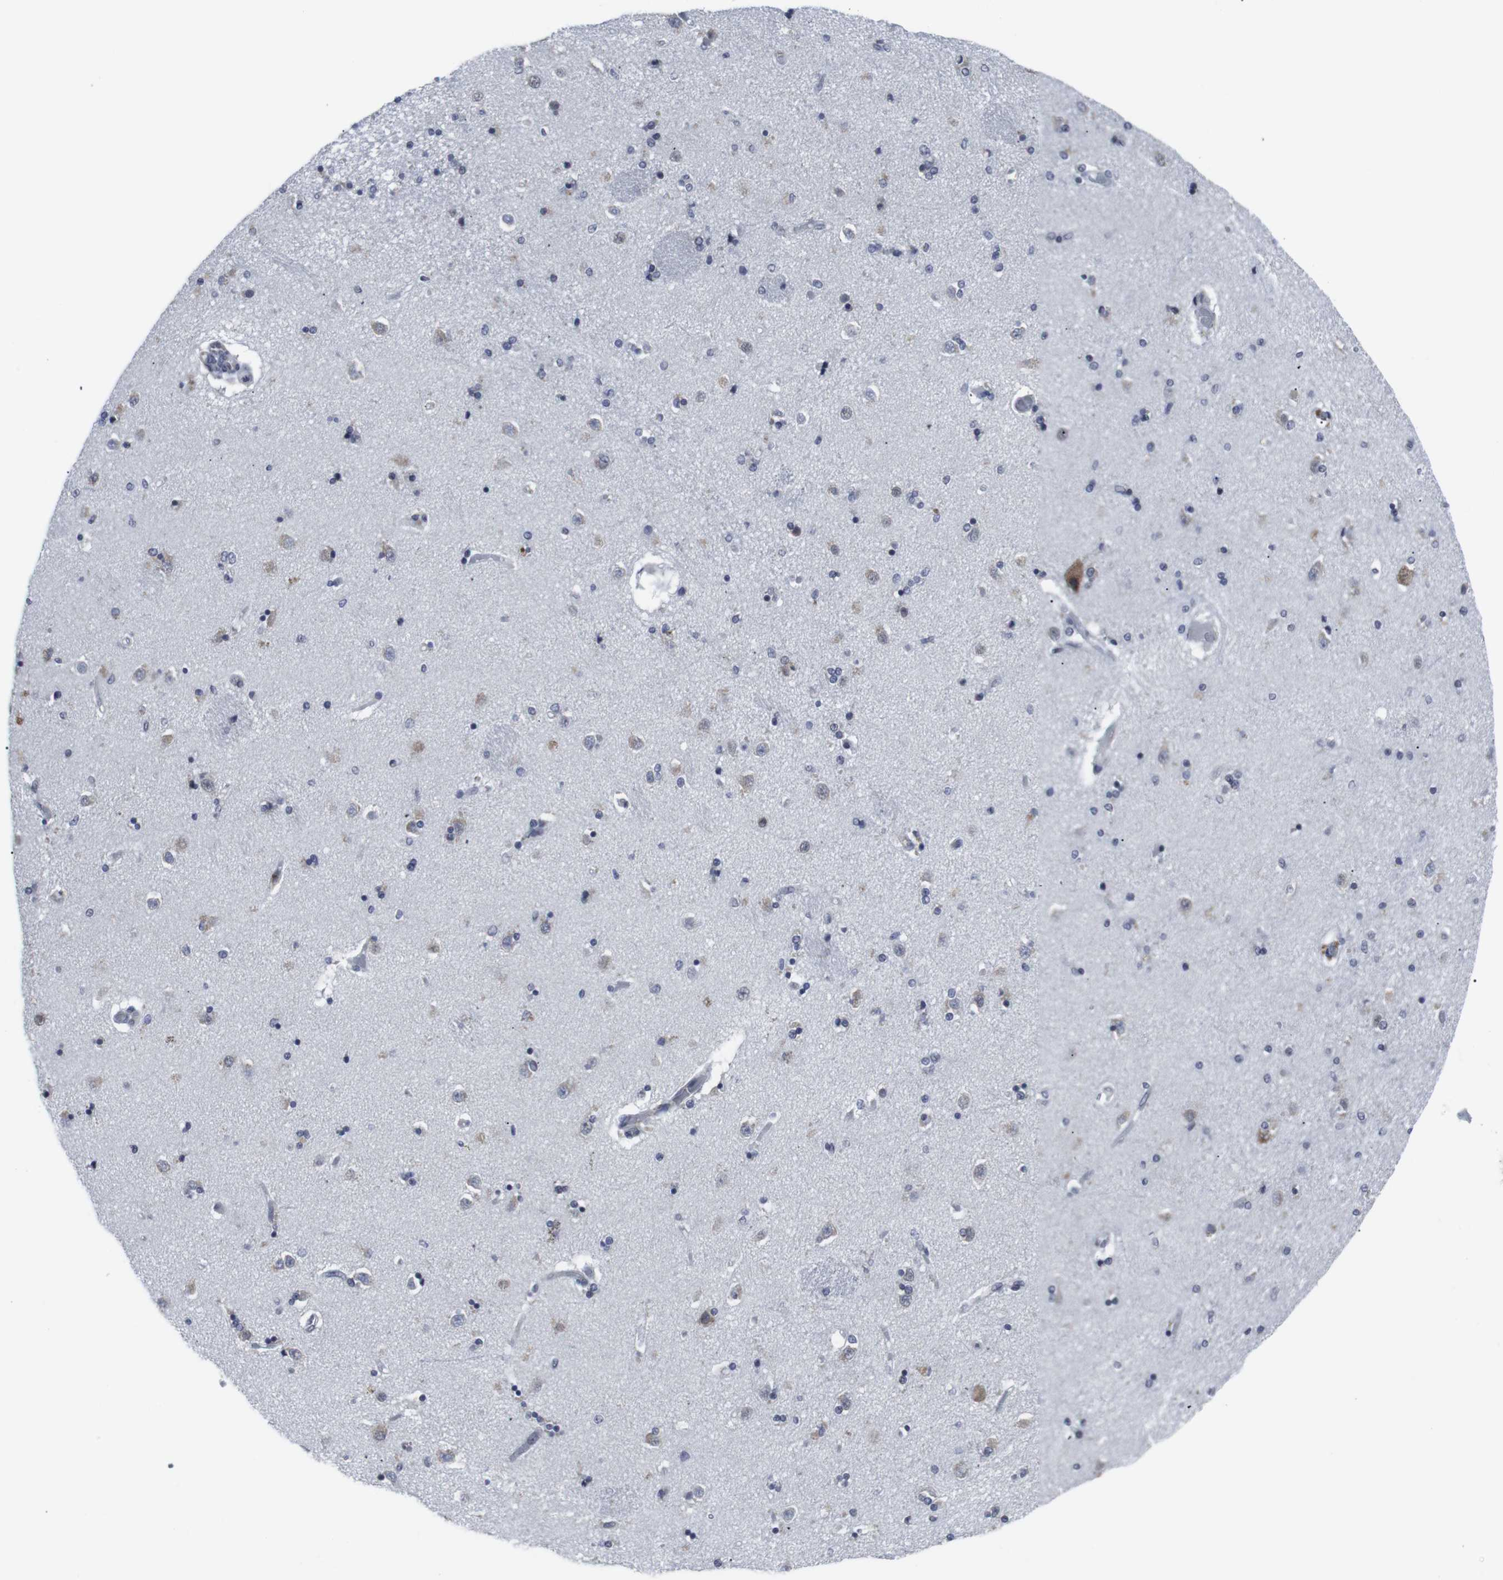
{"staining": {"intensity": "moderate", "quantity": "25%-75%", "location": "cytoplasmic/membranous,nuclear"}, "tissue": "caudate", "cell_type": "Glial cells", "image_type": "normal", "snomed": [{"axis": "morphology", "description": "Normal tissue, NOS"}, {"axis": "topography", "description": "Lateral ventricle wall"}], "caption": "Moderate cytoplasmic/membranous,nuclear protein staining is seen in about 25%-75% of glial cells in caudate. The staining was performed using DAB, with brown indicating positive protein expression. Nuclei are stained blue with hematoxylin.", "gene": "GEMIN2", "patient": {"sex": "female", "age": 54}}